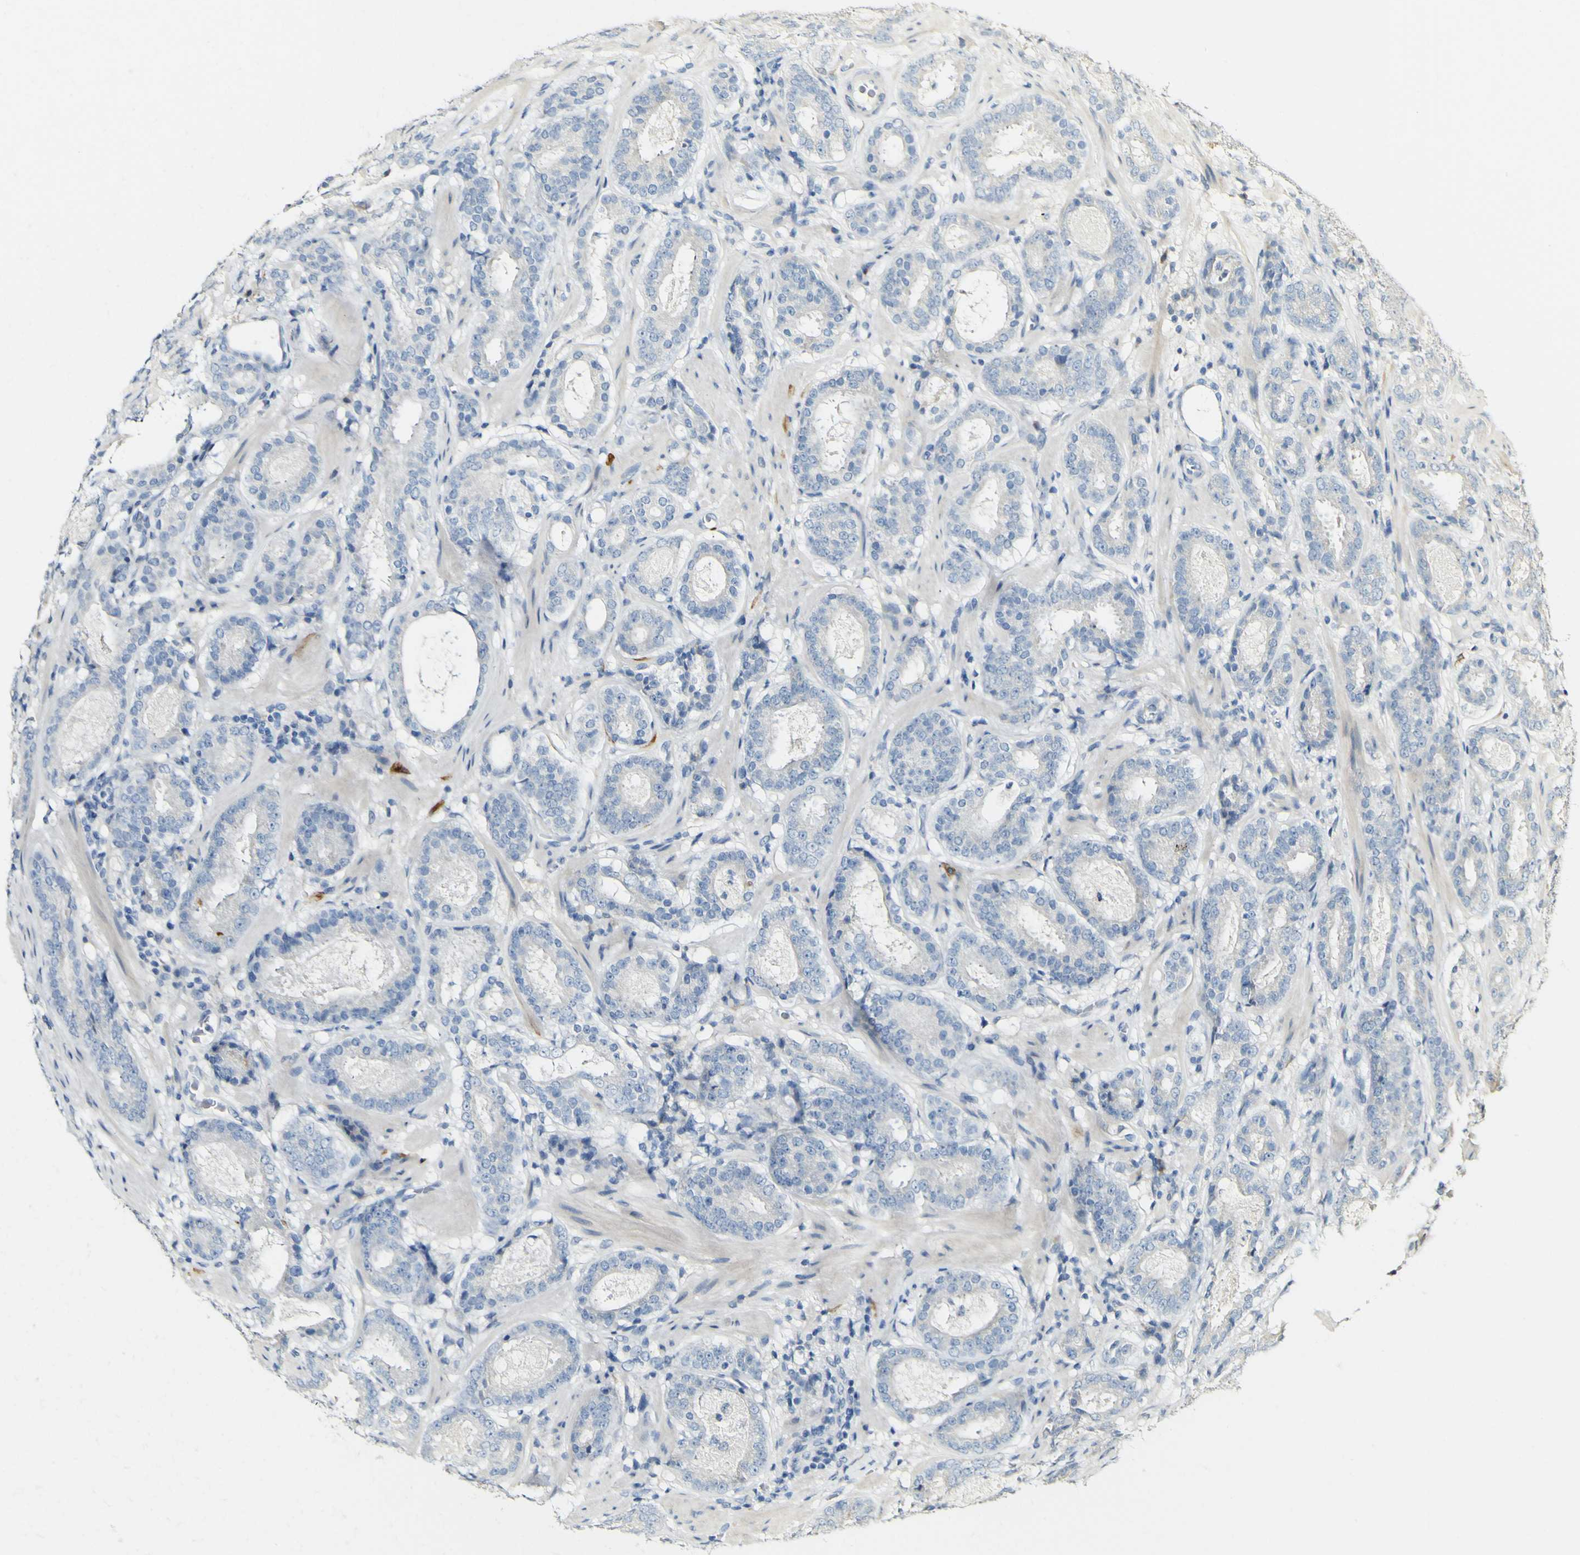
{"staining": {"intensity": "negative", "quantity": "none", "location": "none"}, "tissue": "prostate cancer", "cell_type": "Tumor cells", "image_type": "cancer", "snomed": [{"axis": "morphology", "description": "Adenocarcinoma, Low grade"}, {"axis": "topography", "description": "Prostate"}], "caption": "IHC photomicrograph of prostate adenocarcinoma (low-grade) stained for a protein (brown), which shows no expression in tumor cells.", "gene": "FMO3", "patient": {"sex": "male", "age": 69}}